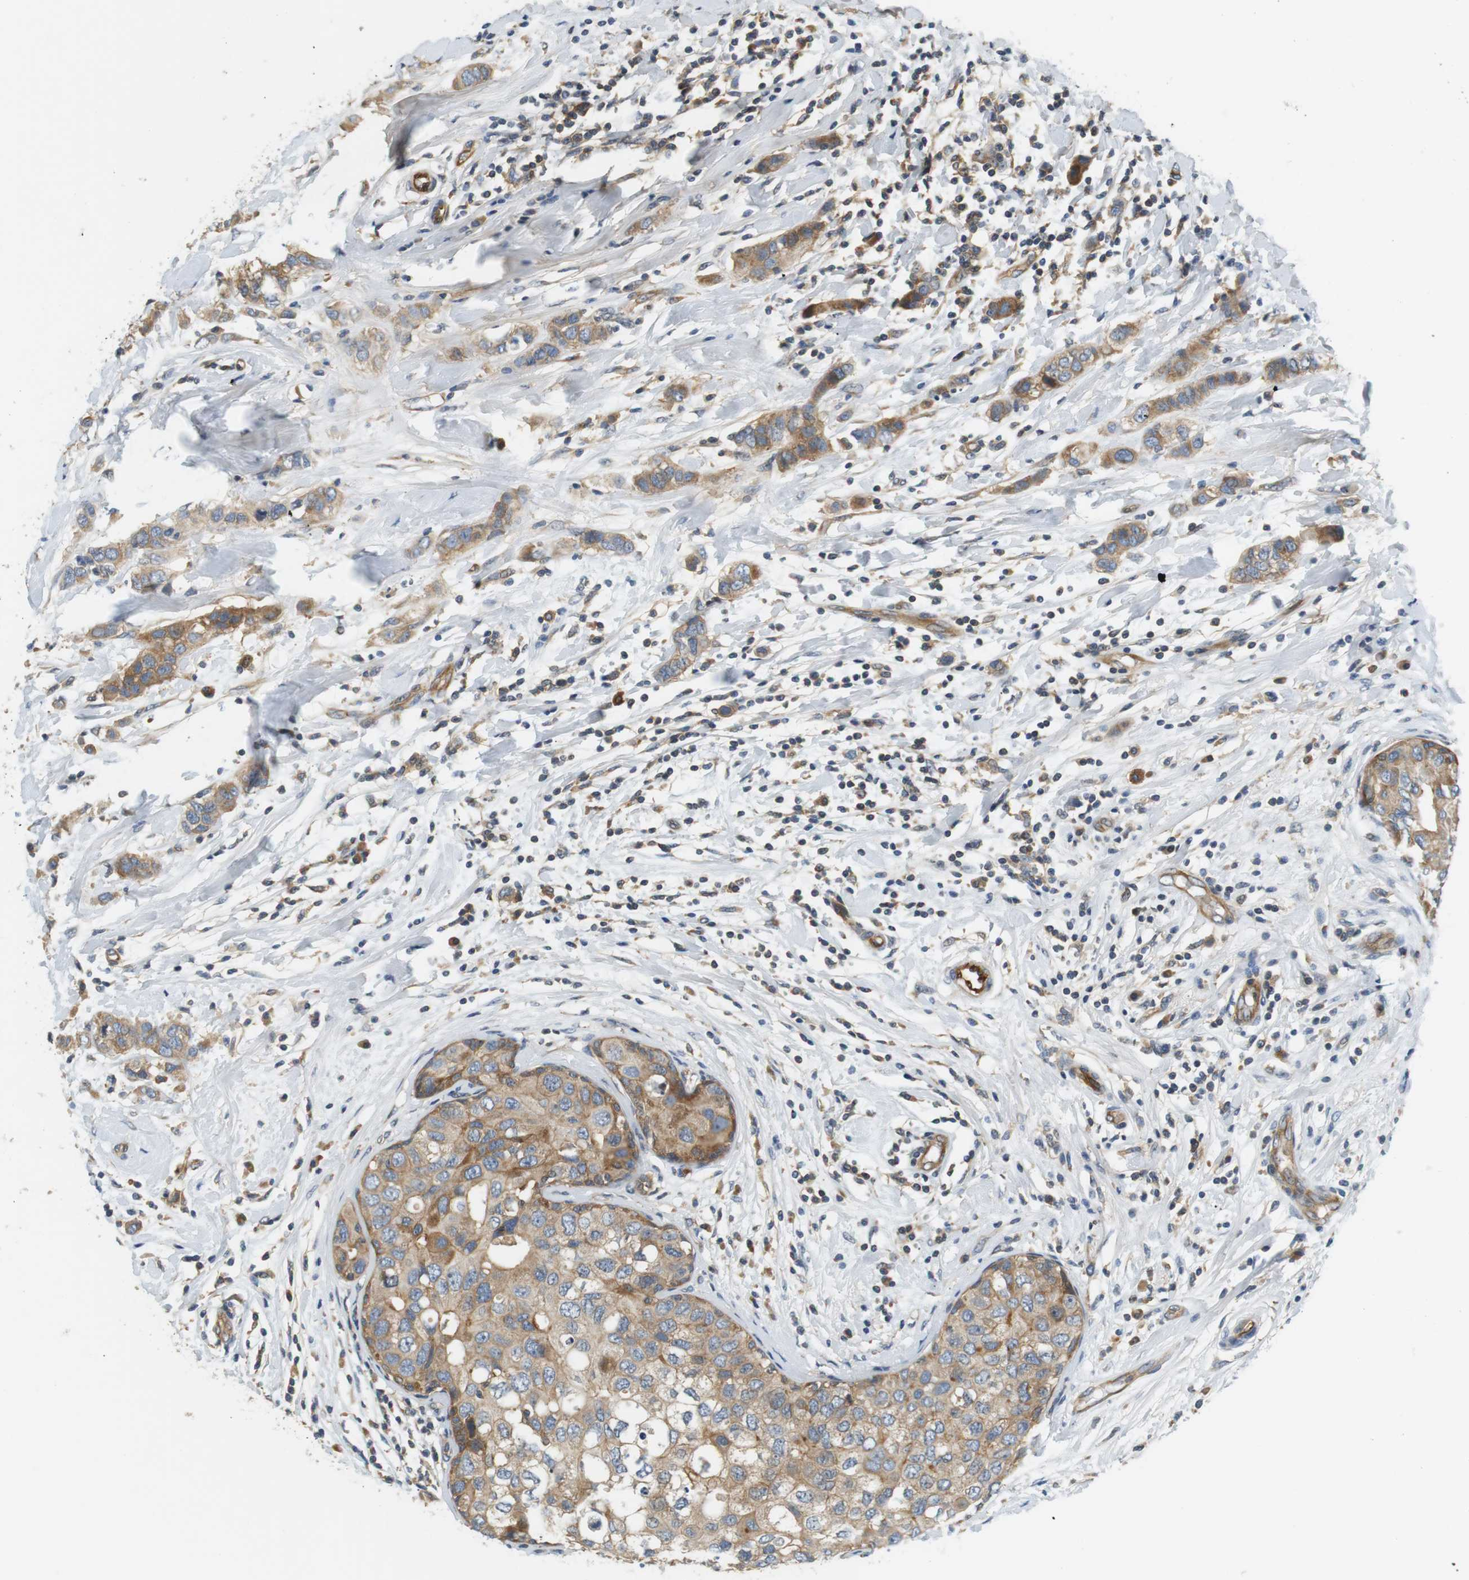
{"staining": {"intensity": "moderate", "quantity": ">75%", "location": "cytoplasmic/membranous"}, "tissue": "breast cancer", "cell_type": "Tumor cells", "image_type": "cancer", "snomed": [{"axis": "morphology", "description": "Duct carcinoma"}, {"axis": "topography", "description": "Breast"}], "caption": "Breast cancer tissue exhibits moderate cytoplasmic/membranous staining in approximately >75% of tumor cells (IHC, brightfield microscopy, high magnification).", "gene": "SH3GLB1", "patient": {"sex": "female", "age": 50}}